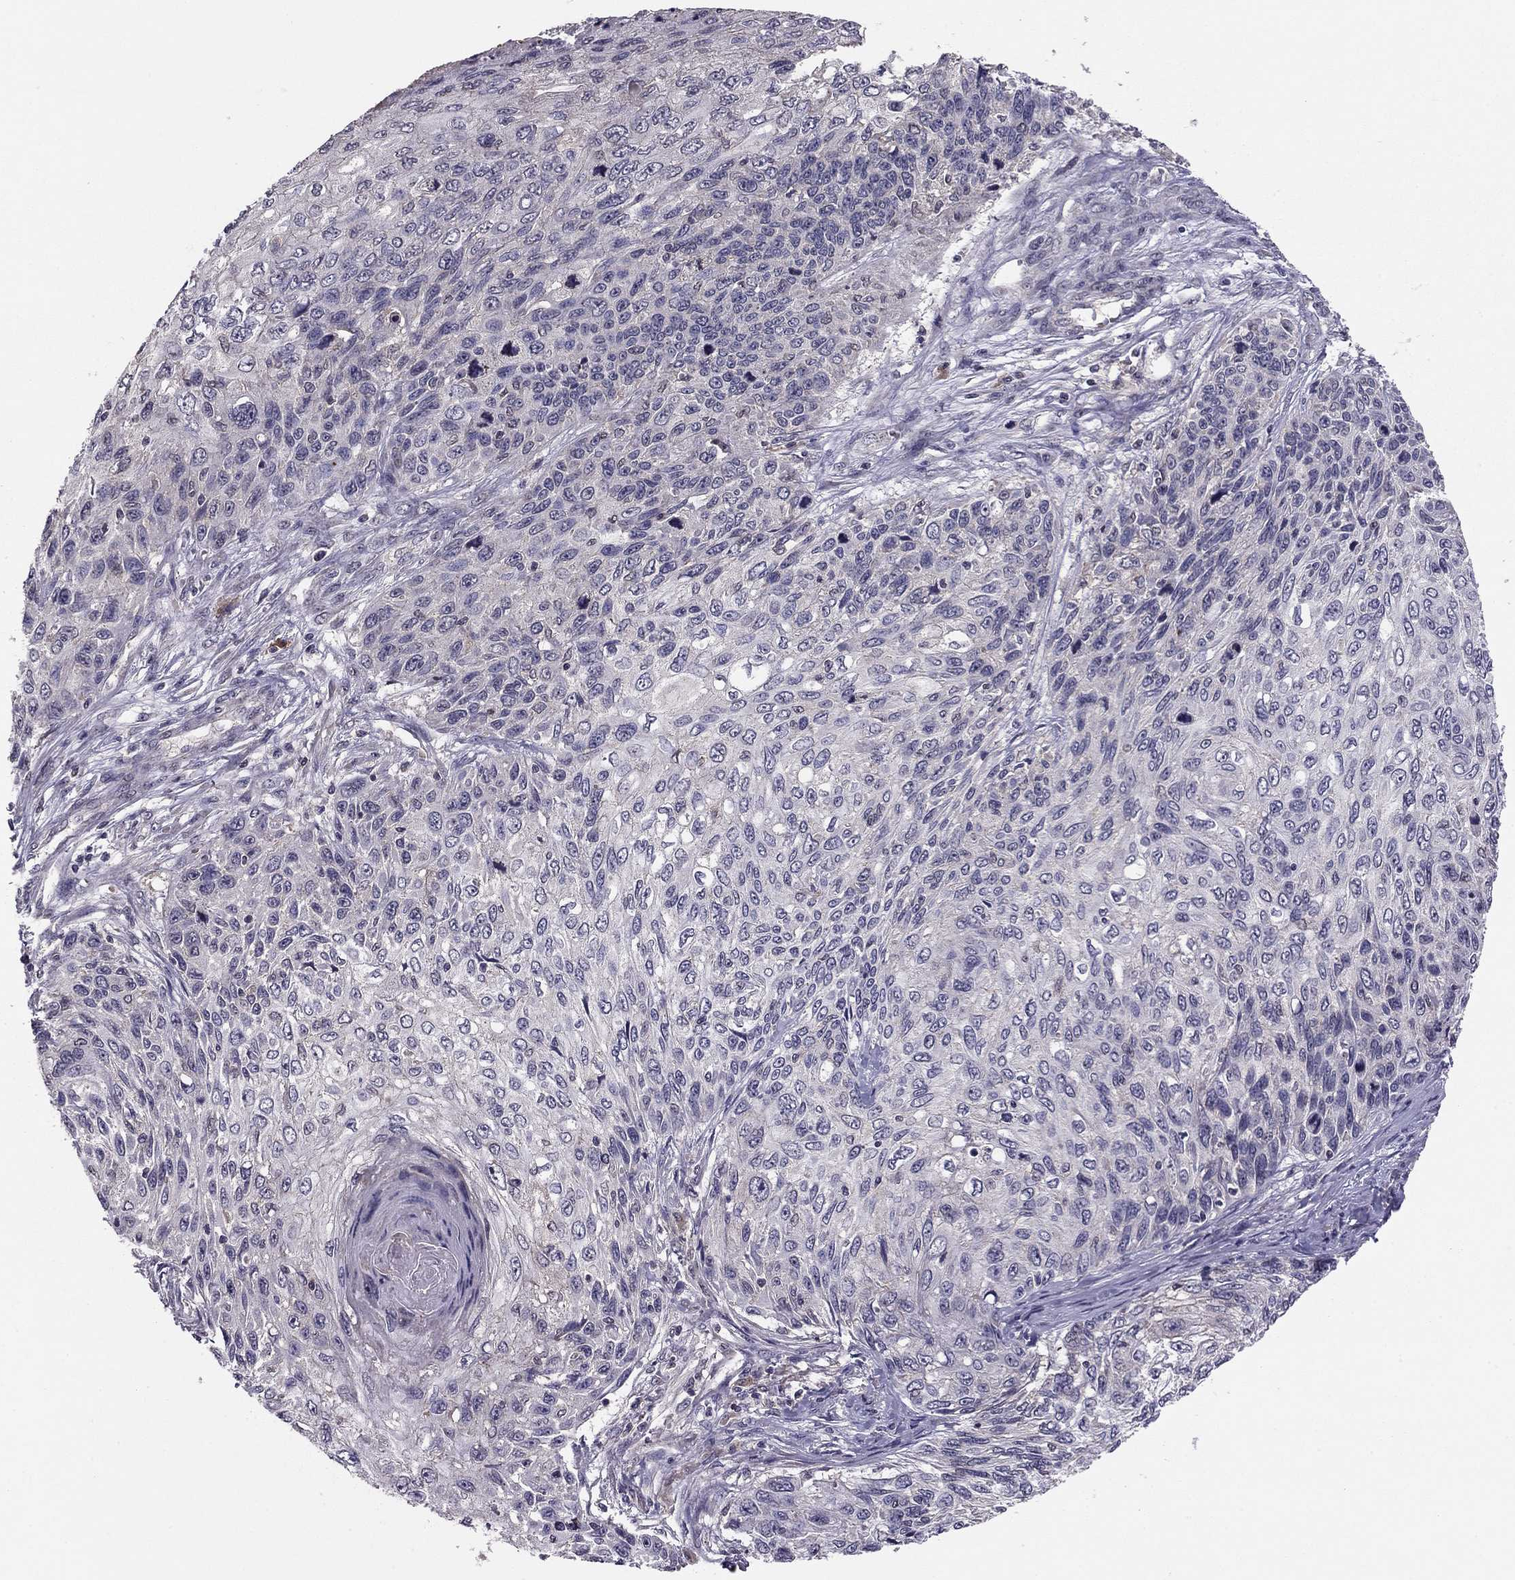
{"staining": {"intensity": "negative", "quantity": "none", "location": "none"}, "tissue": "skin cancer", "cell_type": "Tumor cells", "image_type": "cancer", "snomed": [{"axis": "morphology", "description": "Squamous cell carcinoma, NOS"}, {"axis": "topography", "description": "Skin"}], "caption": "DAB immunohistochemical staining of human squamous cell carcinoma (skin) demonstrates no significant staining in tumor cells.", "gene": "HCN1", "patient": {"sex": "male", "age": 92}}